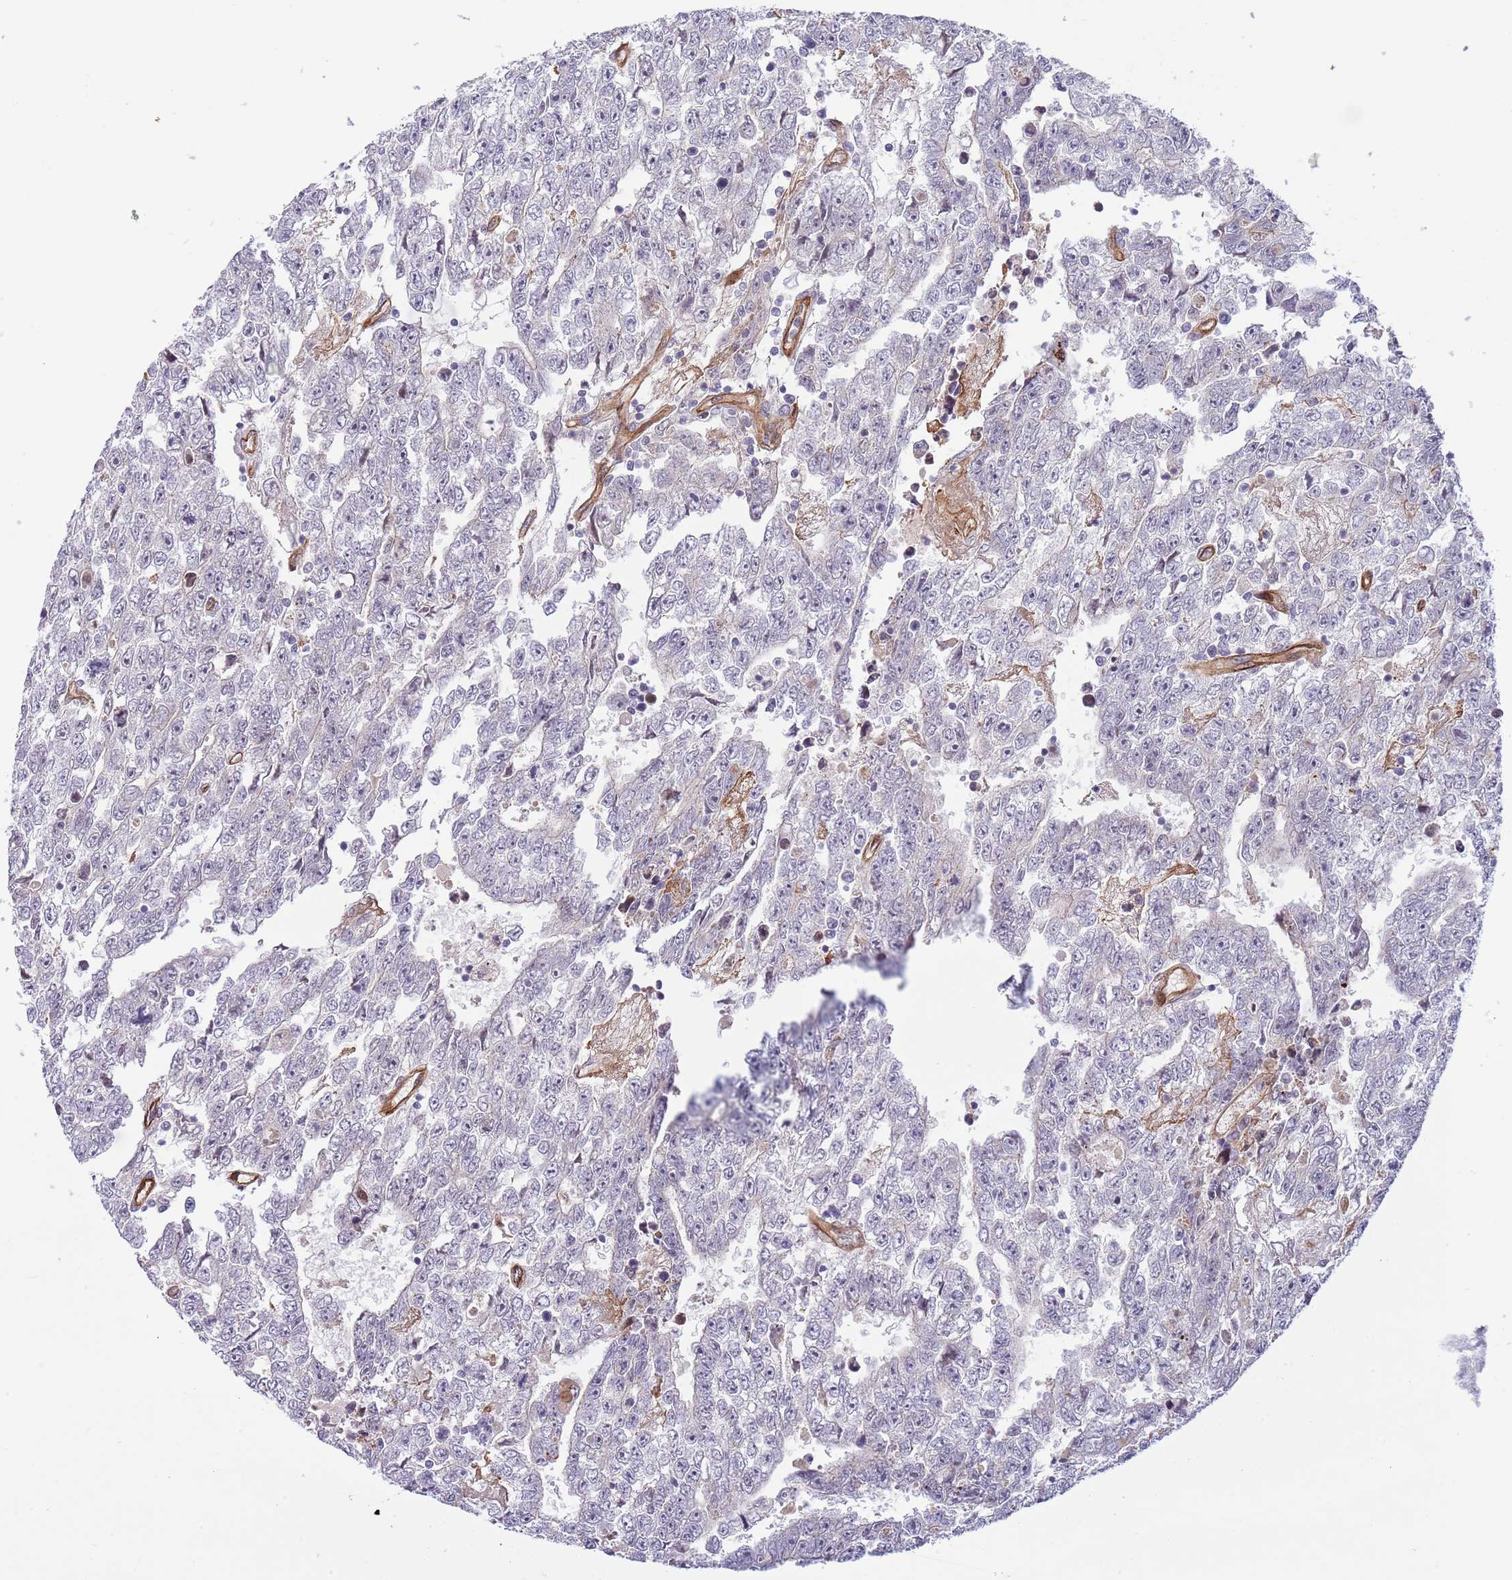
{"staining": {"intensity": "negative", "quantity": "none", "location": "none"}, "tissue": "testis cancer", "cell_type": "Tumor cells", "image_type": "cancer", "snomed": [{"axis": "morphology", "description": "Carcinoma, Embryonal, NOS"}, {"axis": "topography", "description": "Testis"}], "caption": "This is an immunohistochemistry (IHC) image of human testis cancer (embryonal carcinoma). There is no expression in tumor cells.", "gene": "NEK3", "patient": {"sex": "male", "age": 25}}